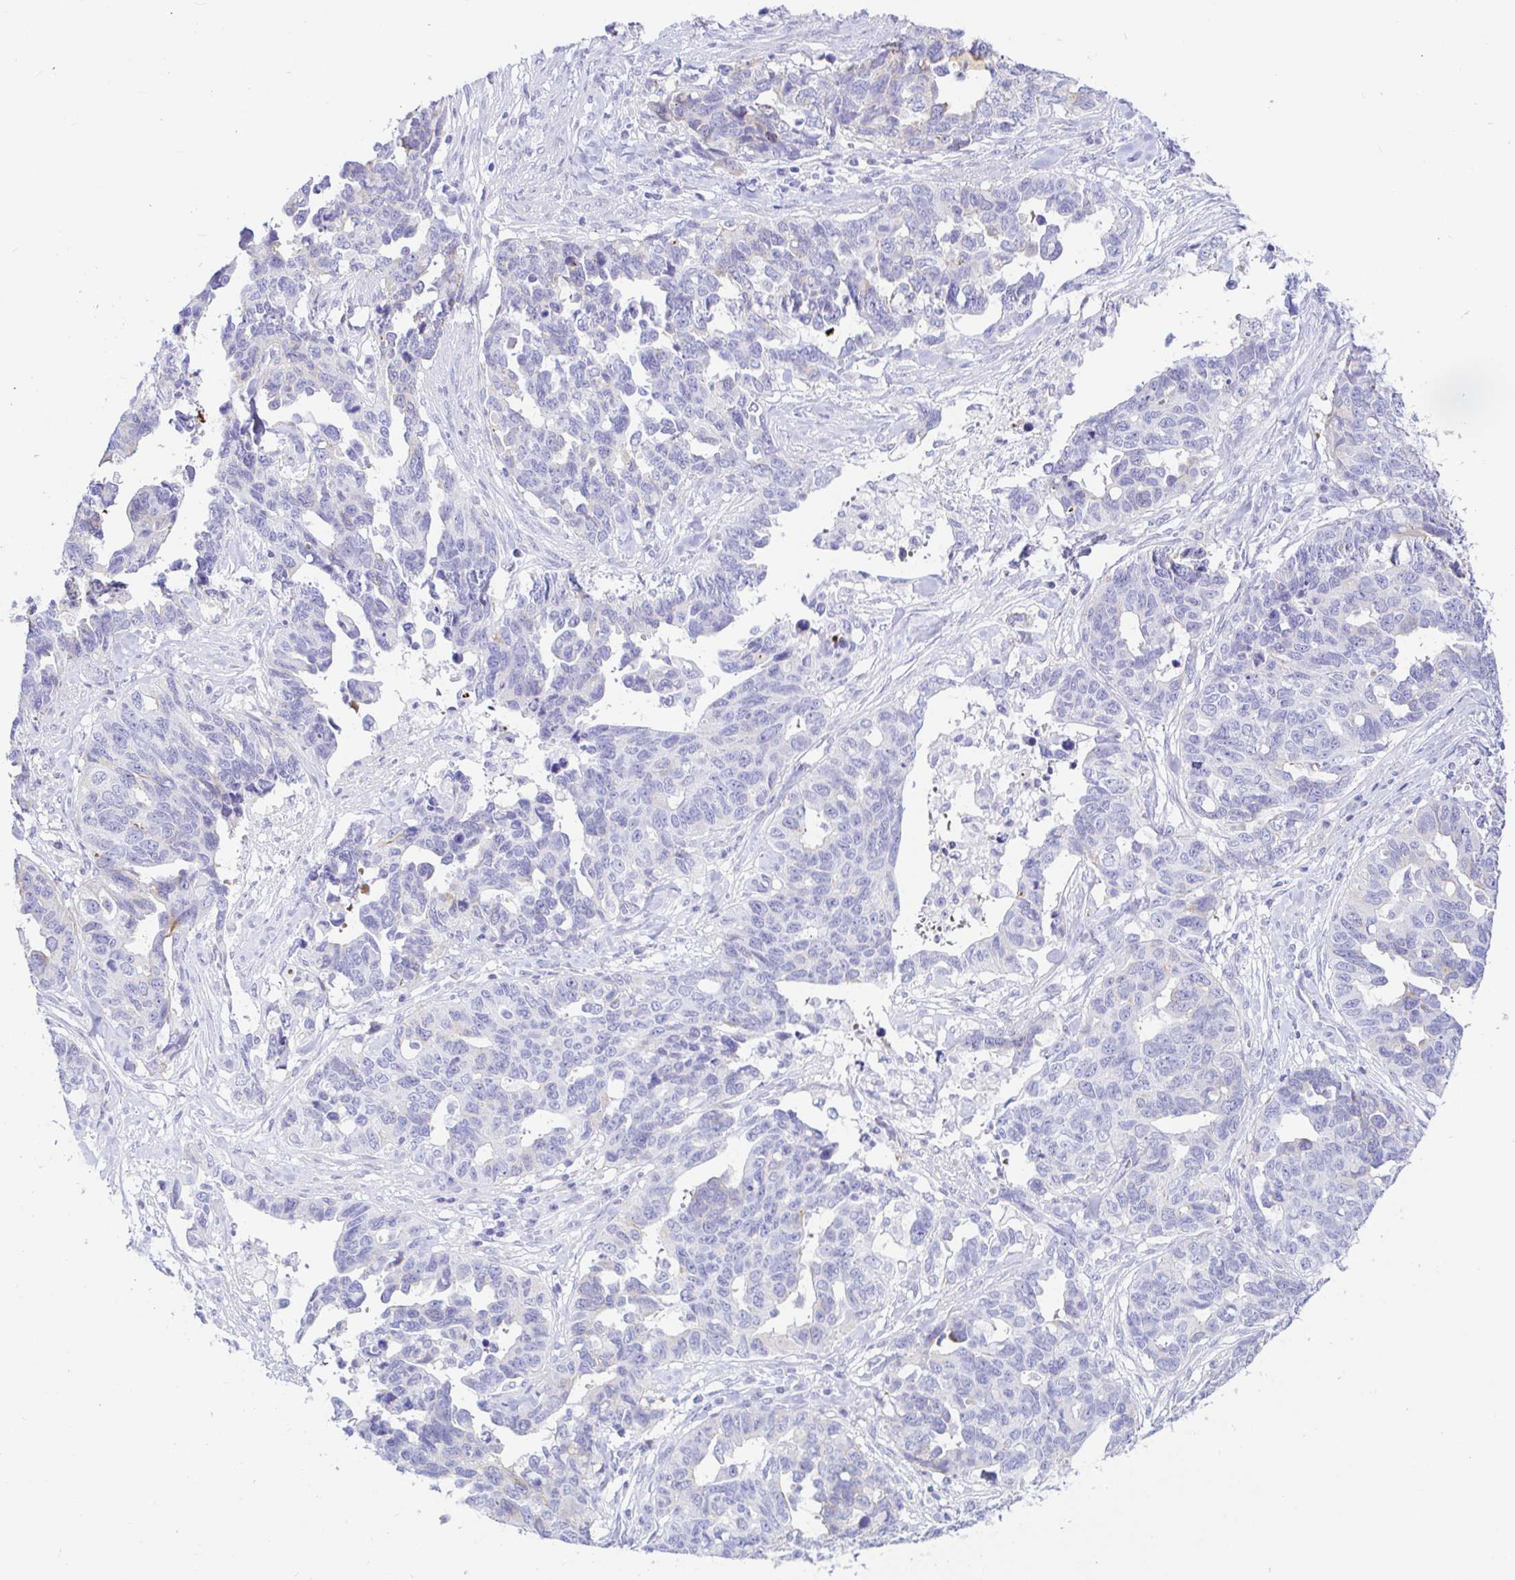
{"staining": {"intensity": "negative", "quantity": "none", "location": "none"}, "tissue": "ovarian cancer", "cell_type": "Tumor cells", "image_type": "cancer", "snomed": [{"axis": "morphology", "description": "Cystadenocarcinoma, serous, NOS"}, {"axis": "topography", "description": "Ovary"}], "caption": "Immunohistochemical staining of serous cystadenocarcinoma (ovarian) demonstrates no significant staining in tumor cells.", "gene": "PINLYP", "patient": {"sex": "female", "age": 69}}